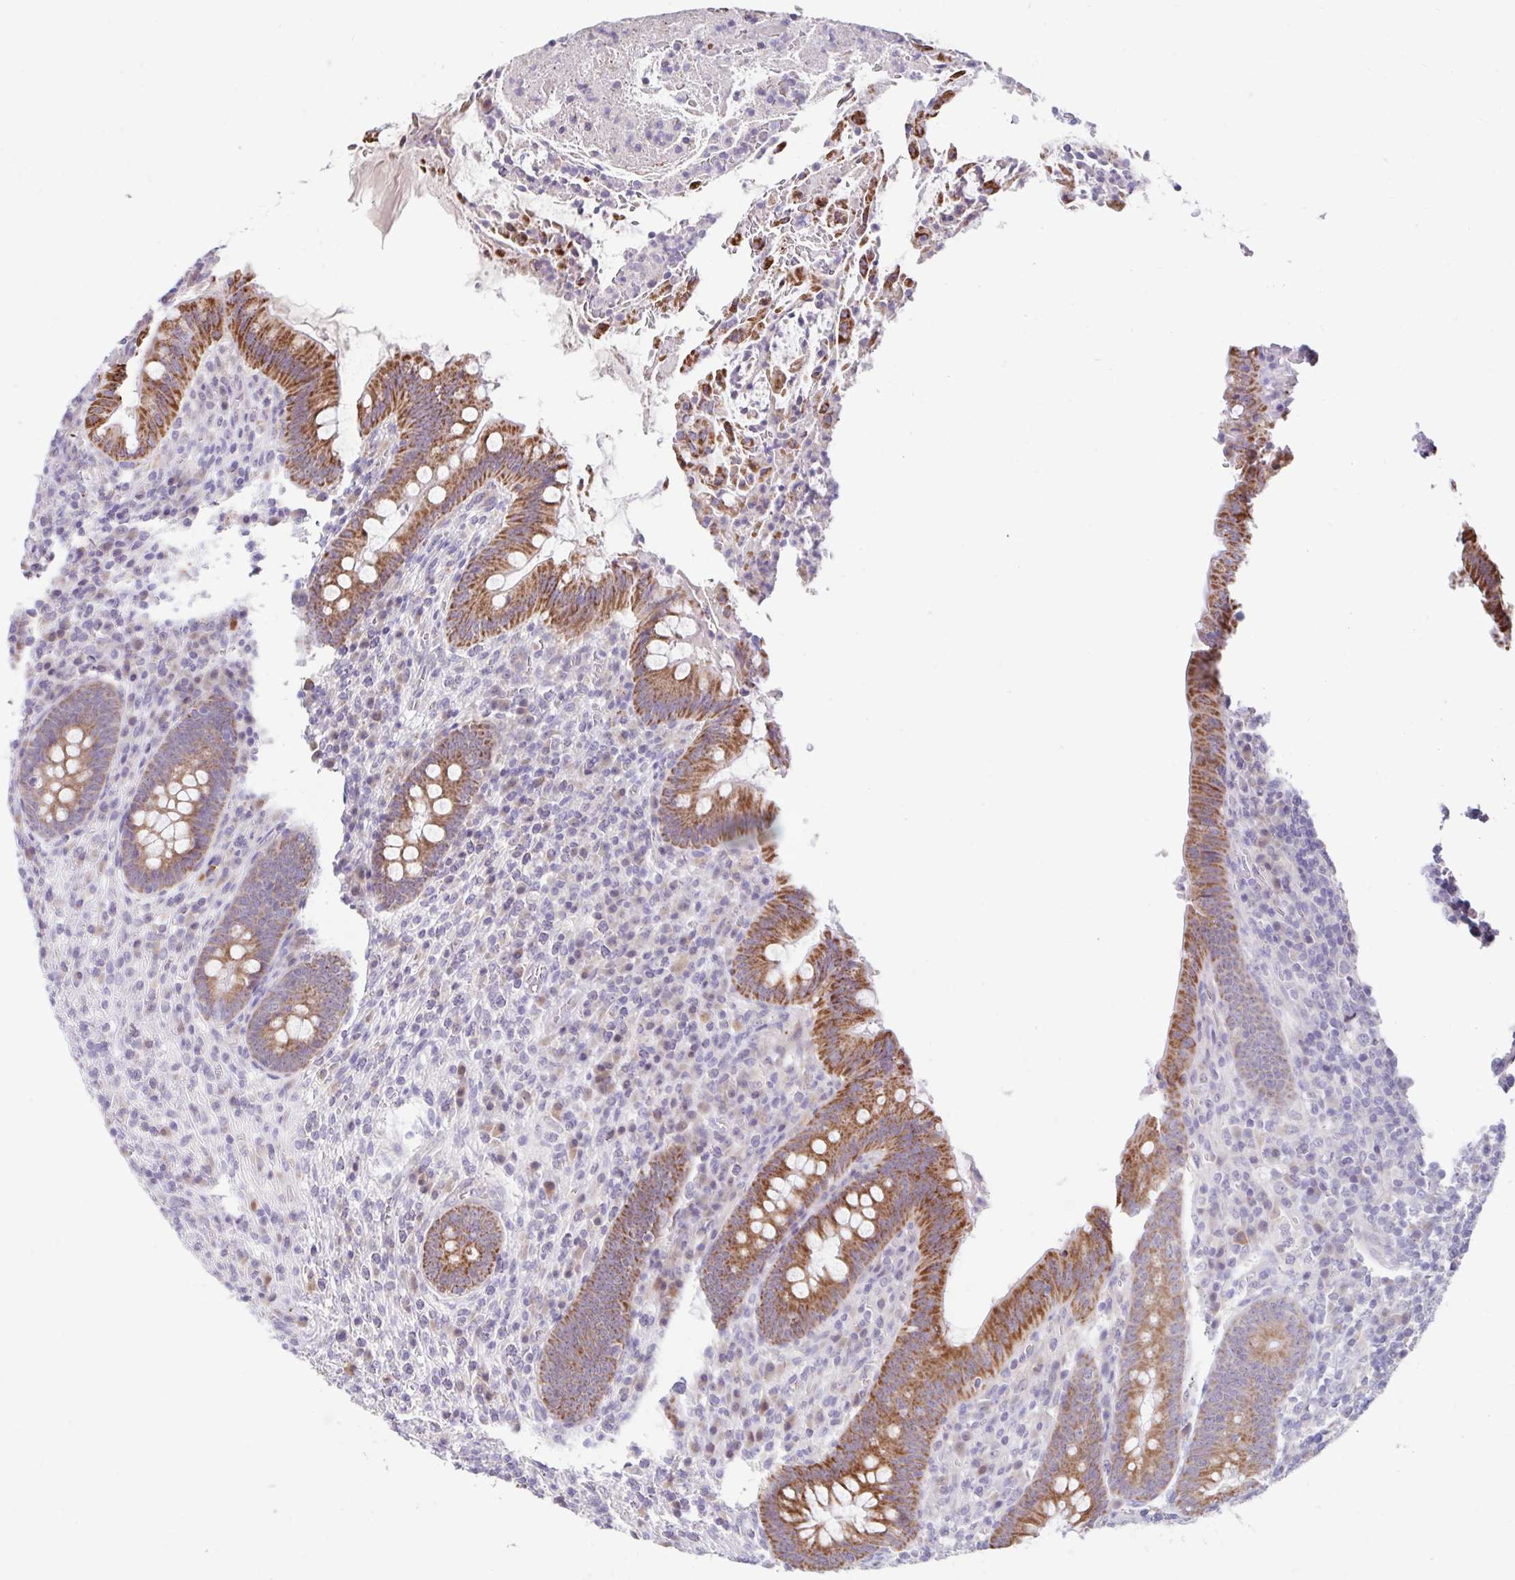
{"staining": {"intensity": "moderate", "quantity": ">75%", "location": "cytoplasmic/membranous"}, "tissue": "appendix", "cell_type": "Glandular cells", "image_type": "normal", "snomed": [{"axis": "morphology", "description": "Normal tissue, NOS"}, {"axis": "topography", "description": "Appendix"}], "caption": "Immunohistochemistry image of normal appendix: human appendix stained using immunohistochemistry exhibits medium levels of moderate protein expression localized specifically in the cytoplasmic/membranous of glandular cells, appearing as a cytoplasmic/membranous brown color.", "gene": "NT5C1B", "patient": {"sex": "female", "age": 43}}